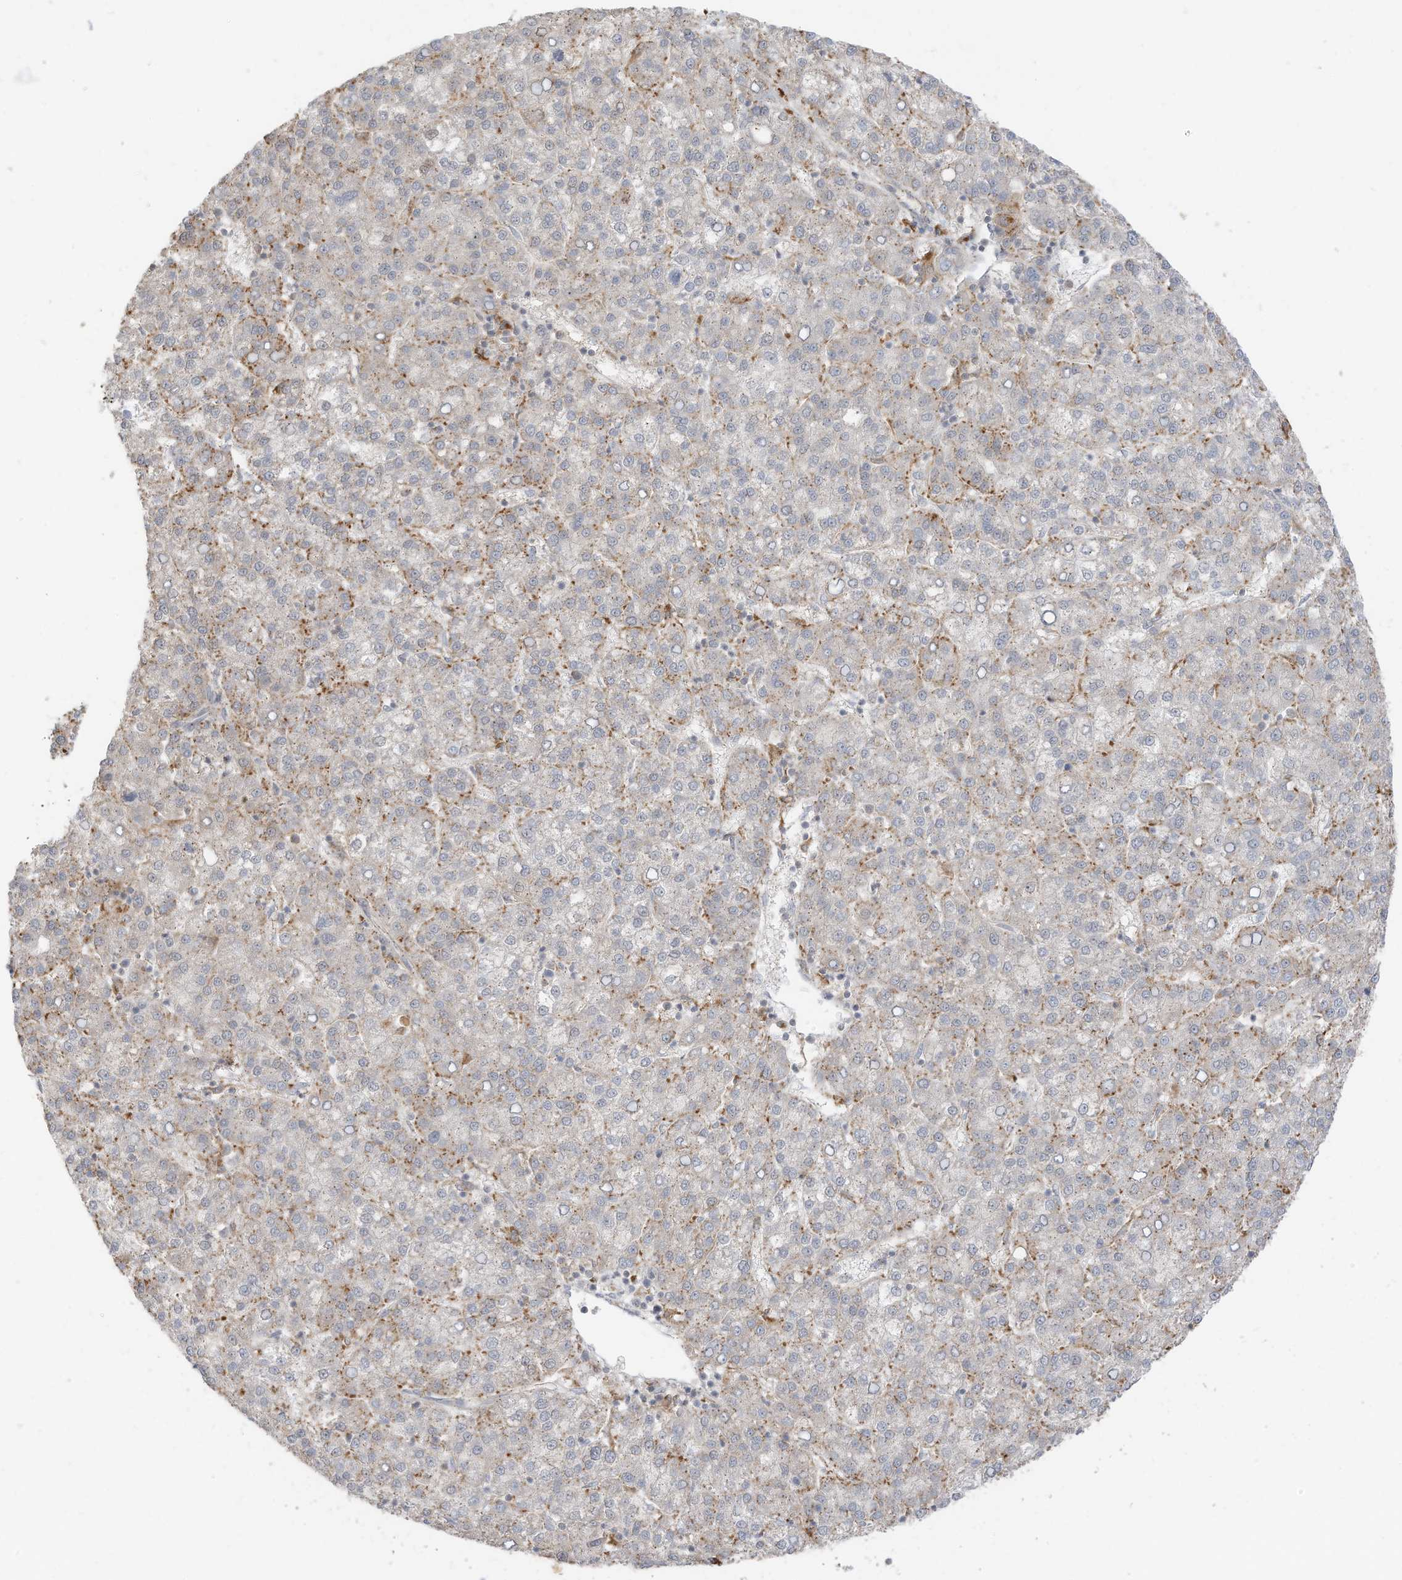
{"staining": {"intensity": "moderate", "quantity": "25%-75%", "location": "cytoplasmic/membranous"}, "tissue": "liver cancer", "cell_type": "Tumor cells", "image_type": "cancer", "snomed": [{"axis": "morphology", "description": "Carcinoma, Hepatocellular, NOS"}, {"axis": "topography", "description": "Liver"}], "caption": "Liver cancer (hepatocellular carcinoma) stained with immunohistochemistry shows moderate cytoplasmic/membranous staining in about 25%-75% of tumor cells. (IHC, brightfield microscopy, high magnification).", "gene": "N4BP3", "patient": {"sex": "female", "age": 58}}